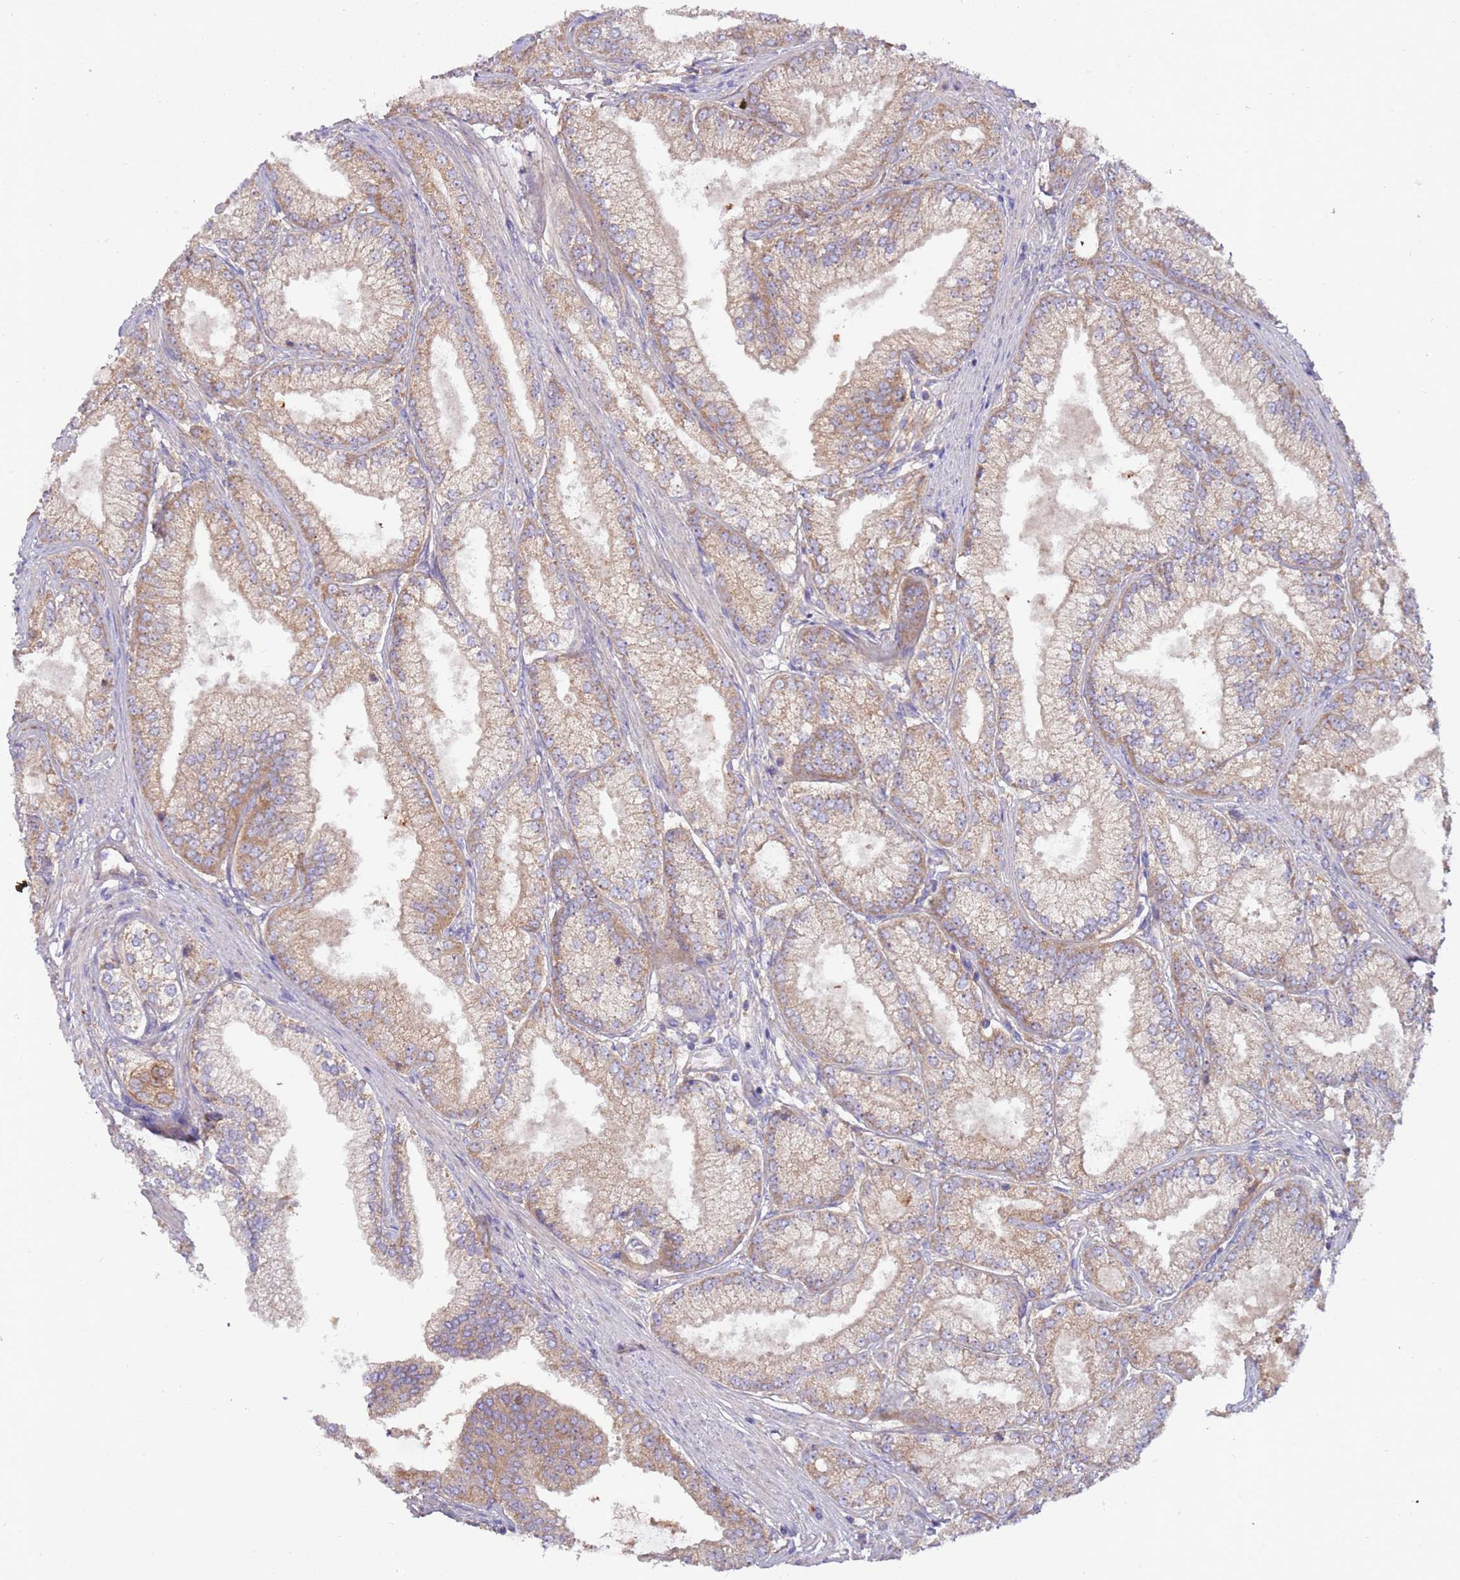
{"staining": {"intensity": "moderate", "quantity": "<25%", "location": "cytoplasmic/membranous"}, "tissue": "prostate cancer", "cell_type": "Tumor cells", "image_type": "cancer", "snomed": [{"axis": "morphology", "description": "Adenocarcinoma, High grade"}, {"axis": "topography", "description": "Prostate"}], "caption": "The photomicrograph exhibits staining of prostate cancer, revealing moderate cytoplasmic/membranous protein staining (brown color) within tumor cells. (Brightfield microscopy of DAB IHC at high magnification).", "gene": "UQCRQ", "patient": {"sex": "male", "age": 71}}